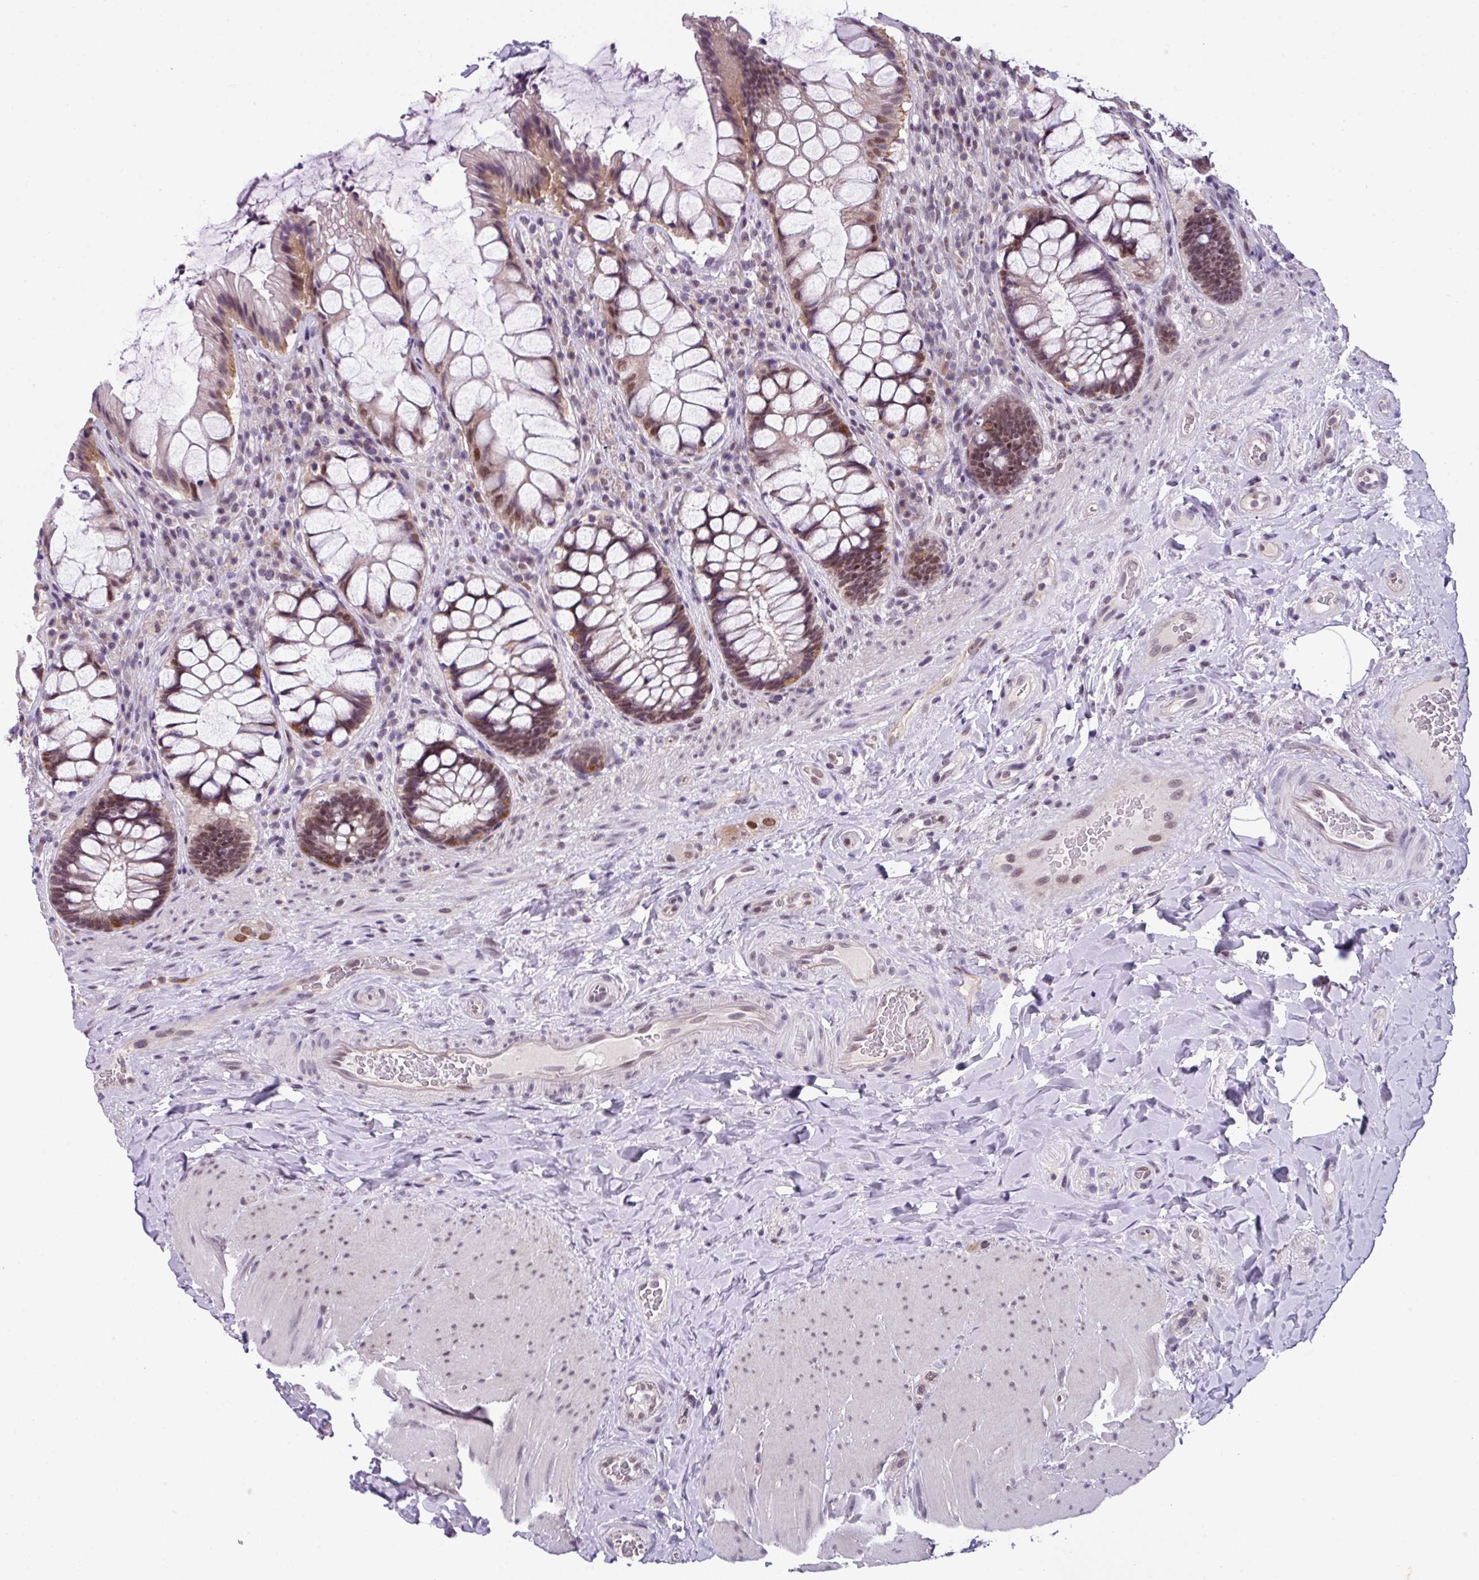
{"staining": {"intensity": "moderate", "quantity": ">75%", "location": "cytoplasmic/membranous,nuclear"}, "tissue": "rectum", "cell_type": "Glandular cells", "image_type": "normal", "snomed": [{"axis": "morphology", "description": "Normal tissue, NOS"}, {"axis": "topography", "description": "Rectum"}], "caption": "DAB immunohistochemical staining of unremarkable human rectum exhibits moderate cytoplasmic/membranous,nuclear protein staining in approximately >75% of glandular cells. (Stains: DAB (3,3'-diaminobenzidine) in brown, nuclei in blue, Microscopy: brightfield microscopy at high magnification).", "gene": "ZFP3", "patient": {"sex": "female", "age": 58}}